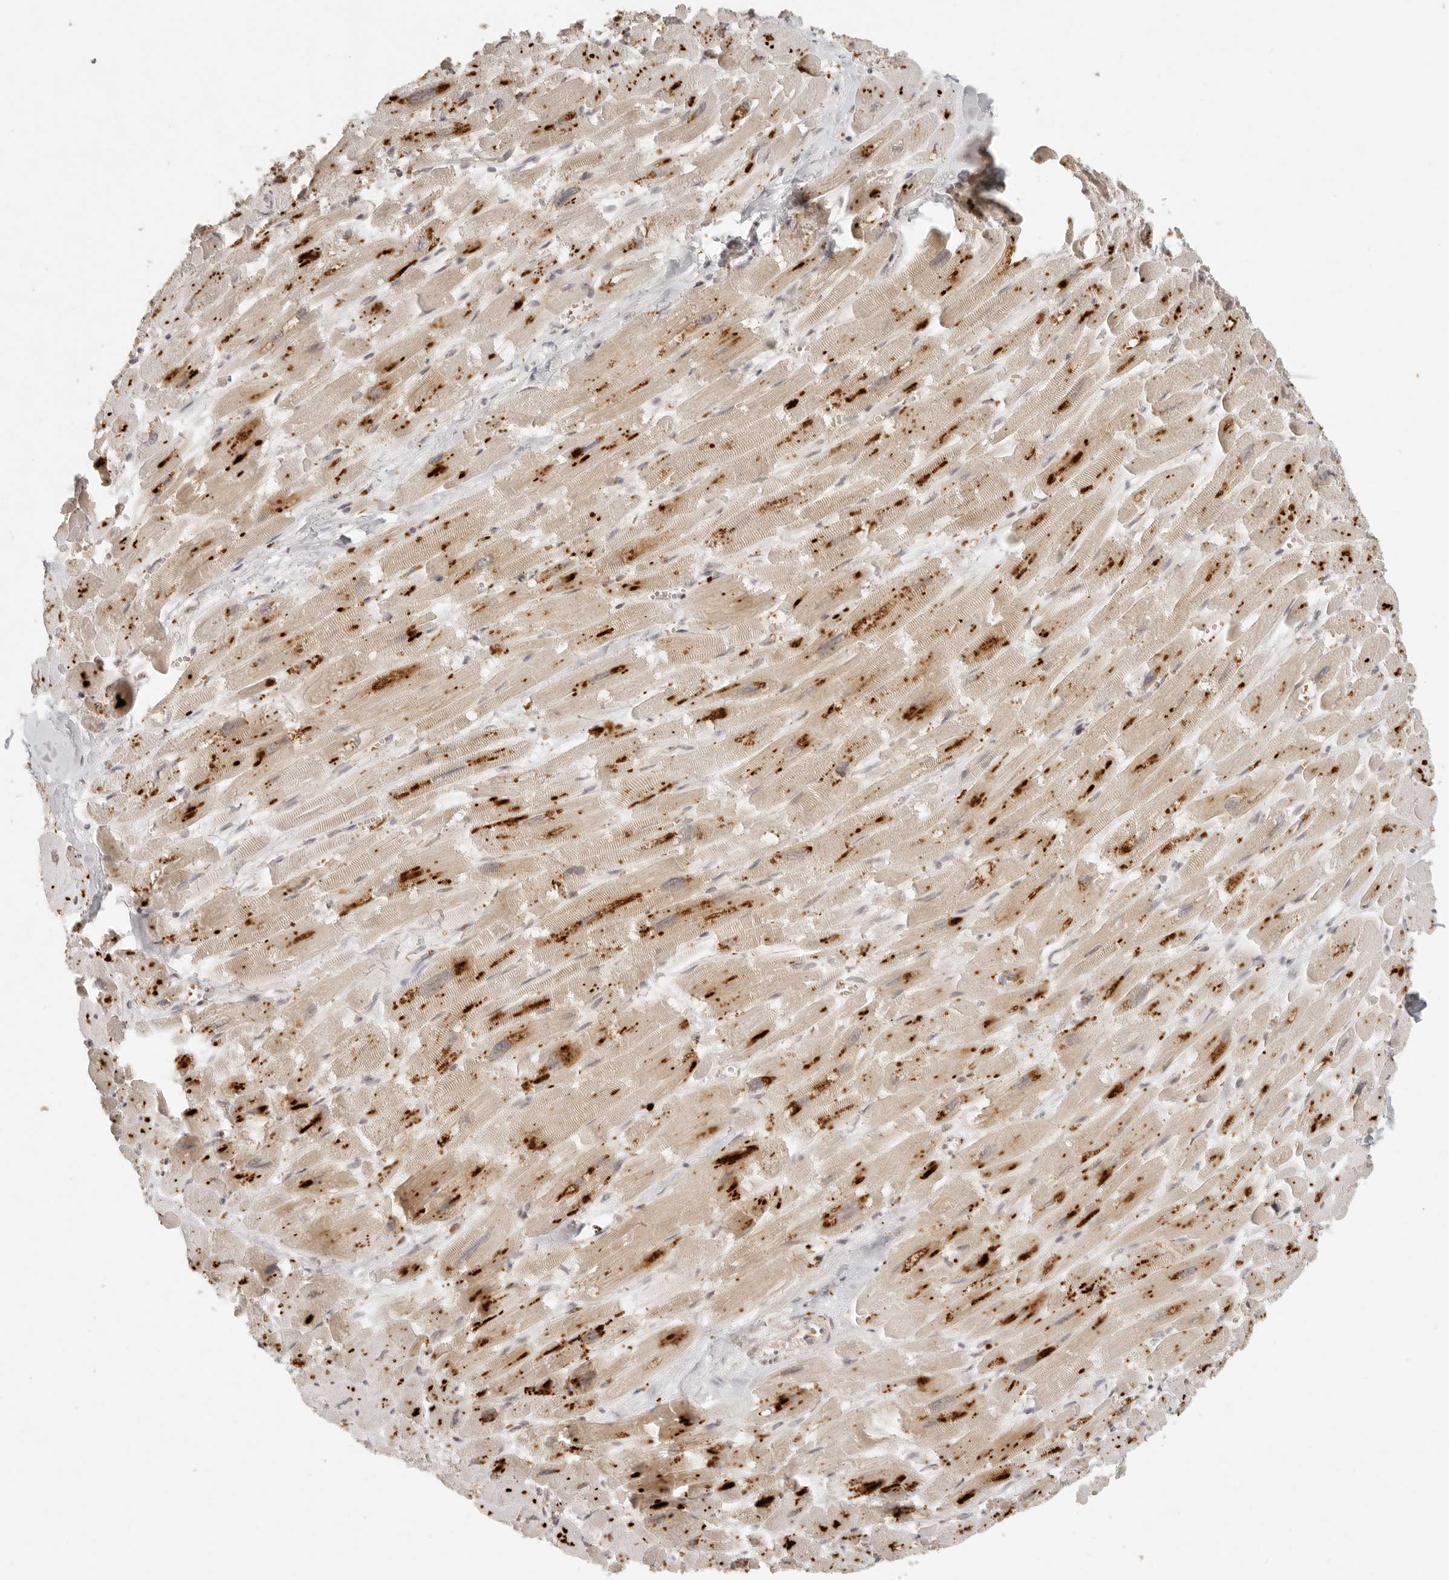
{"staining": {"intensity": "strong", "quantity": "25%-75%", "location": "cytoplasmic/membranous"}, "tissue": "heart muscle", "cell_type": "Cardiomyocytes", "image_type": "normal", "snomed": [{"axis": "morphology", "description": "Normal tissue, NOS"}, {"axis": "topography", "description": "Heart"}], "caption": "Unremarkable heart muscle displays strong cytoplasmic/membranous expression in approximately 25%-75% of cardiomyocytes, visualized by immunohistochemistry. The staining was performed using DAB (3,3'-diaminobenzidine) to visualize the protein expression in brown, while the nuclei were stained in blue with hematoxylin (Magnification: 20x).", "gene": "MRPL55", "patient": {"sex": "male", "age": 54}}